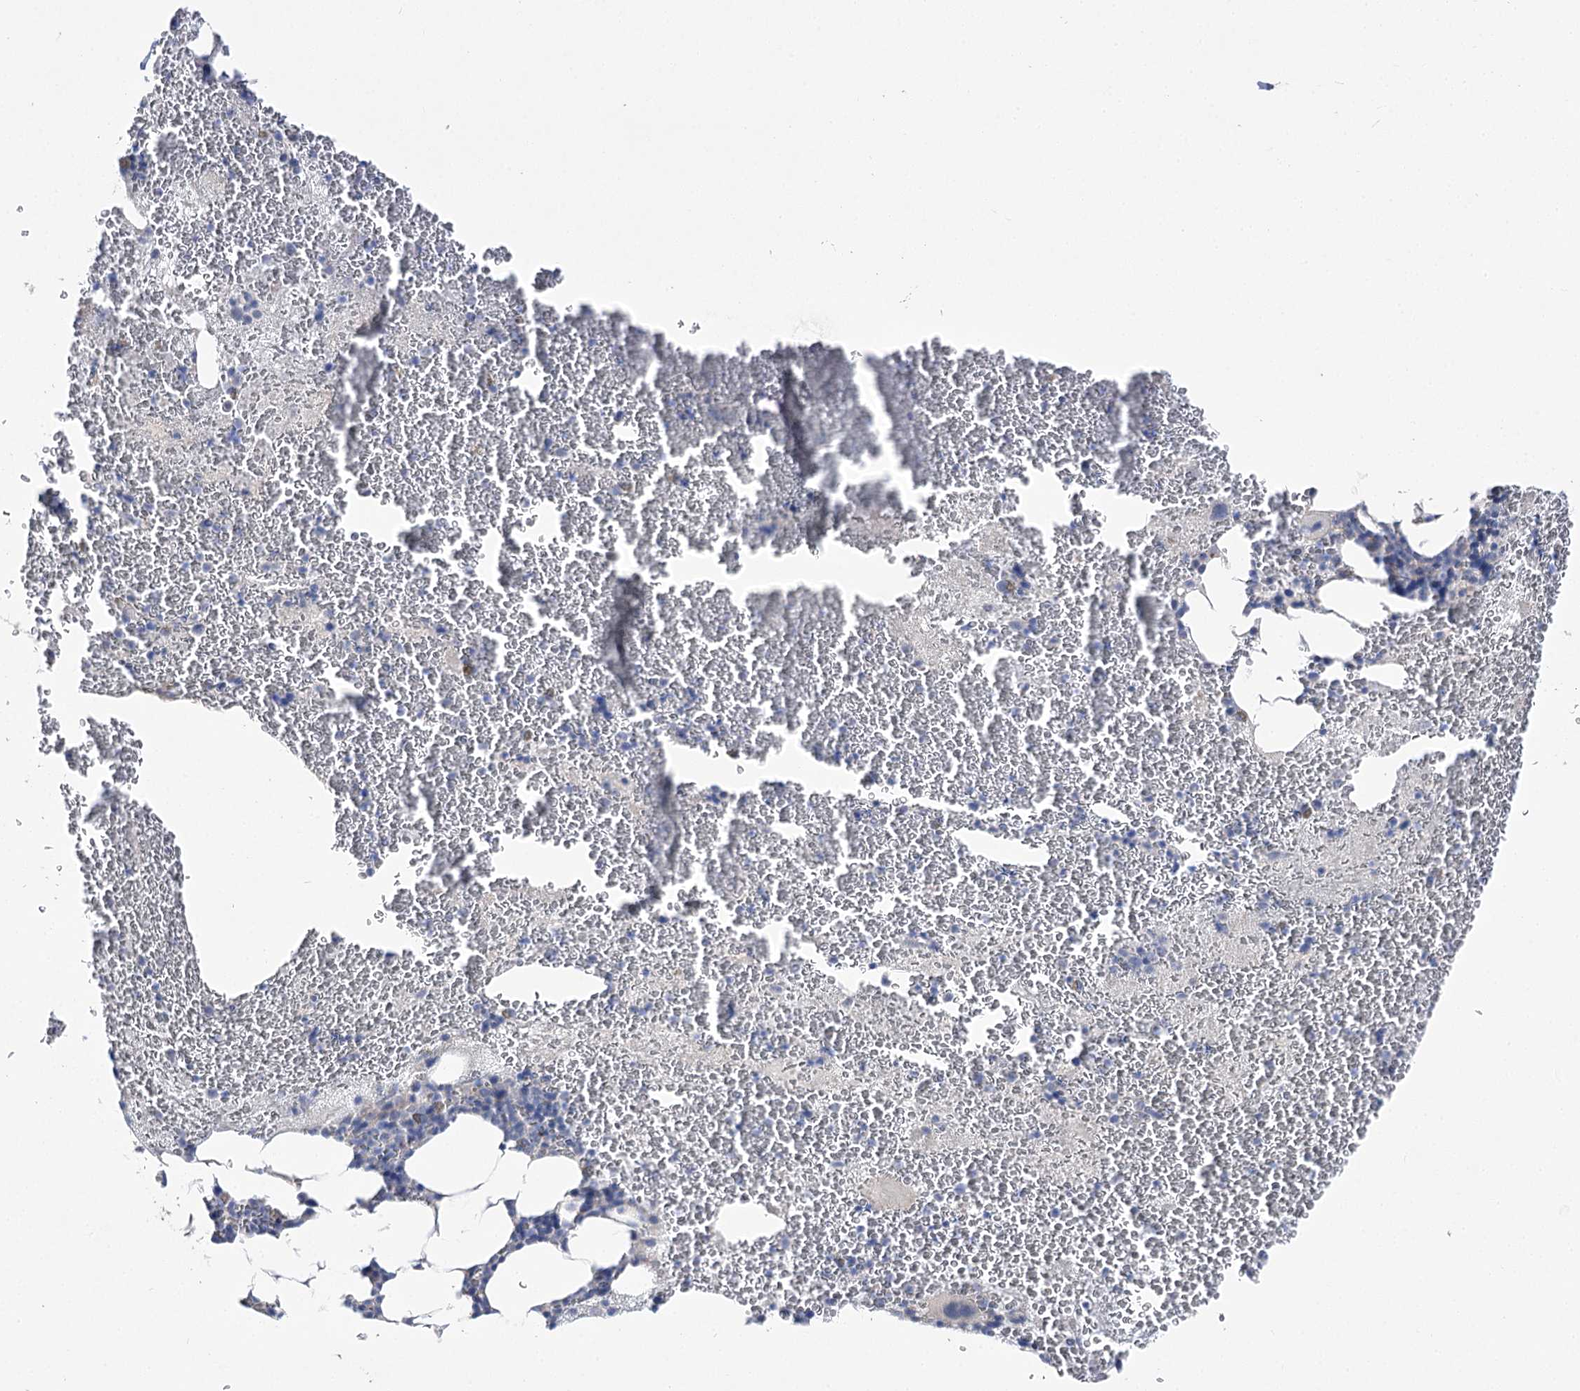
{"staining": {"intensity": "negative", "quantity": "none", "location": "none"}, "tissue": "bone marrow", "cell_type": "Hematopoietic cells", "image_type": "normal", "snomed": [{"axis": "morphology", "description": "Normal tissue, NOS"}, {"axis": "topography", "description": "Bone marrow"}], "caption": "Immunohistochemical staining of unremarkable bone marrow displays no significant staining in hematopoietic cells. The staining is performed using DAB (3,3'-diaminobenzidine) brown chromogen with nuclei counter-stained in using hematoxylin.", "gene": "NRAP", "patient": {"sex": "male", "age": 36}}